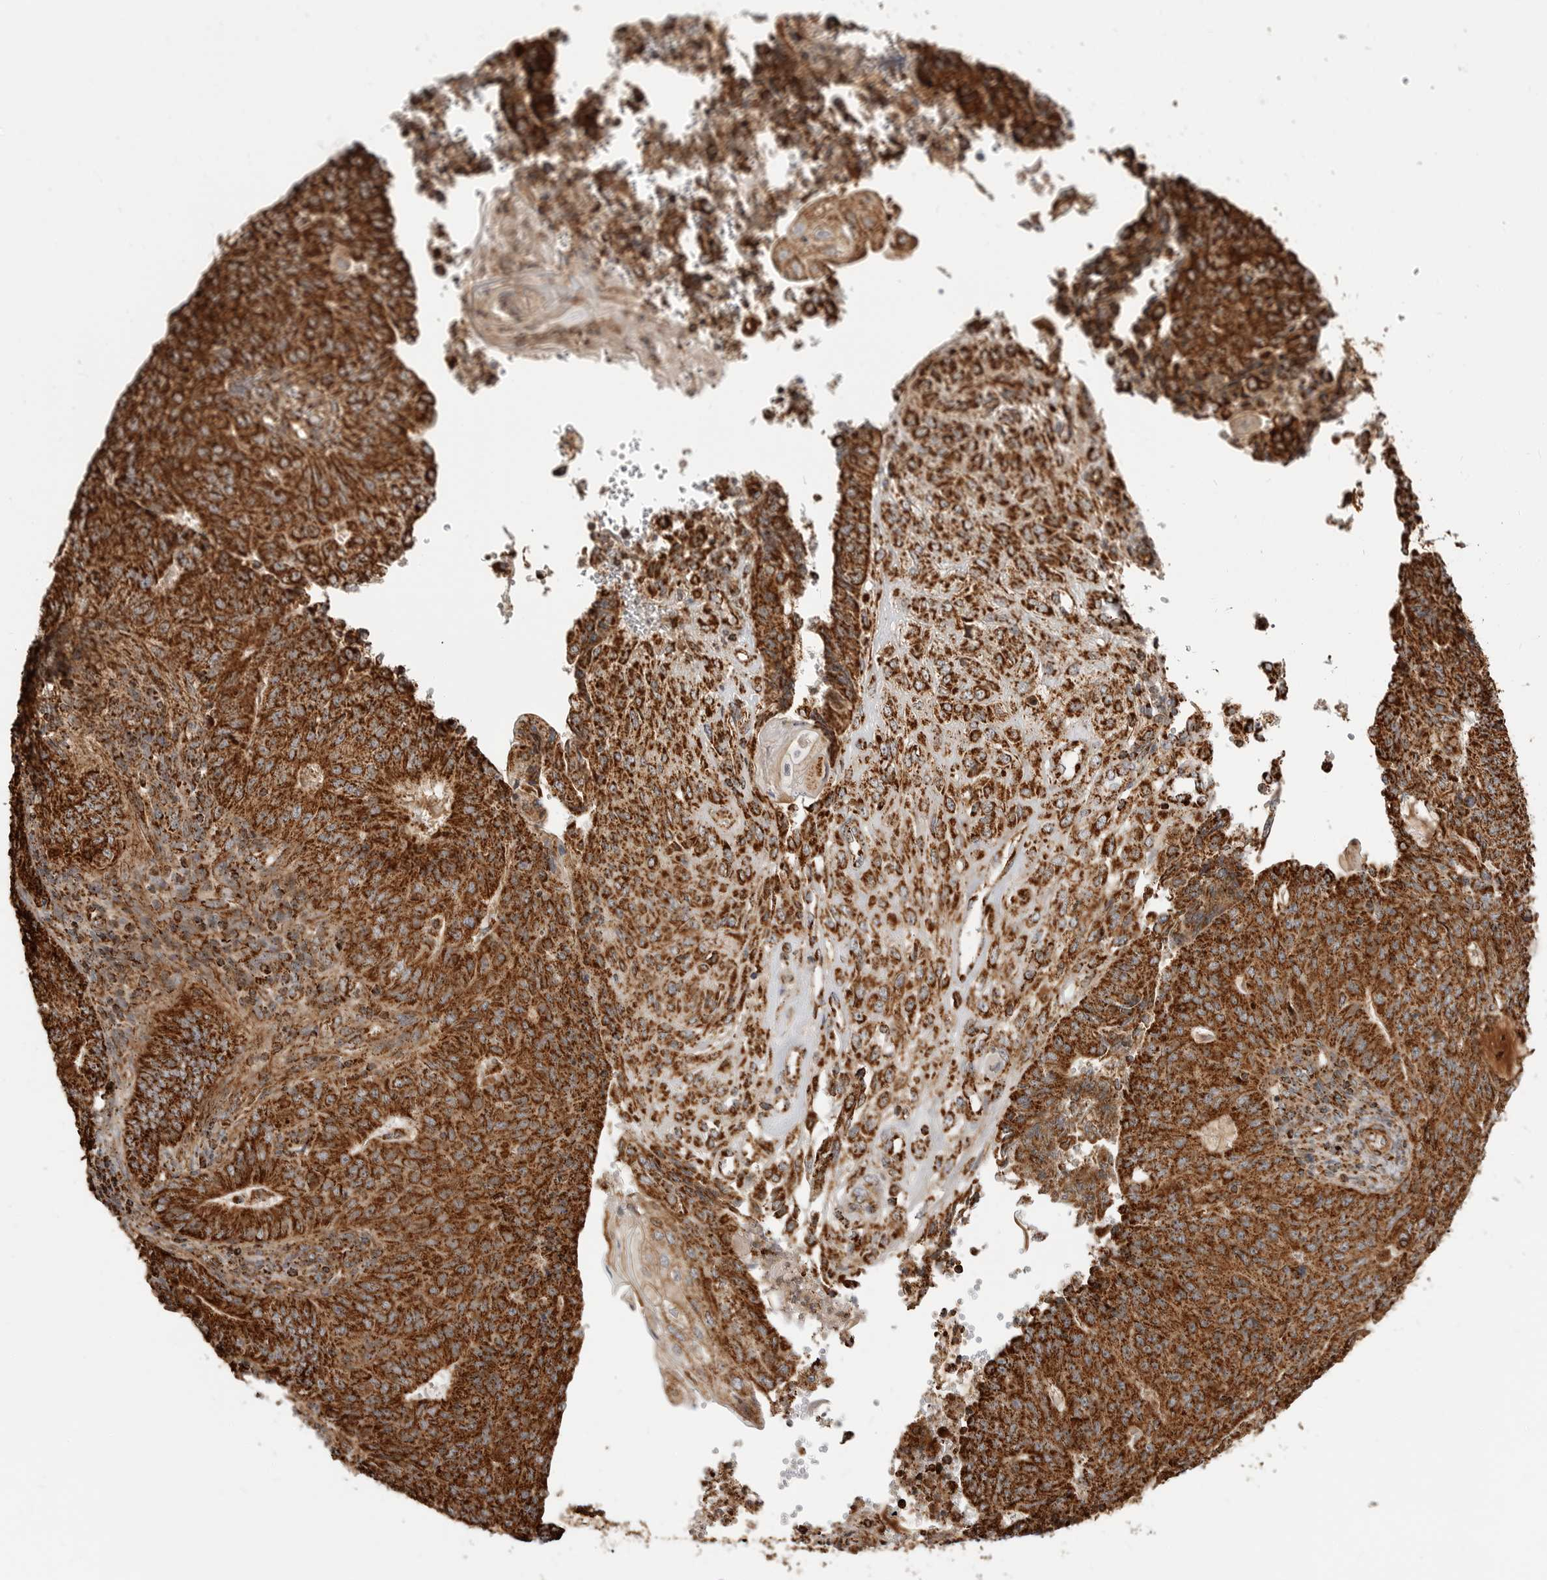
{"staining": {"intensity": "strong", "quantity": ">75%", "location": "cytoplasmic/membranous"}, "tissue": "endometrial cancer", "cell_type": "Tumor cells", "image_type": "cancer", "snomed": [{"axis": "morphology", "description": "Adenocarcinoma, NOS"}, {"axis": "topography", "description": "Endometrium"}], "caption": "An immunohistochemistry photomicrograph of tumor tissue is shown. Protein staining in brown shows strong cytoplasmic/membranous positivity in adenocarcinoma (endometrial) within tumor cells. Nuclei are stained in blue.", "gene": "BMP2K", "patient": {"sex": "female", "age": 32}}